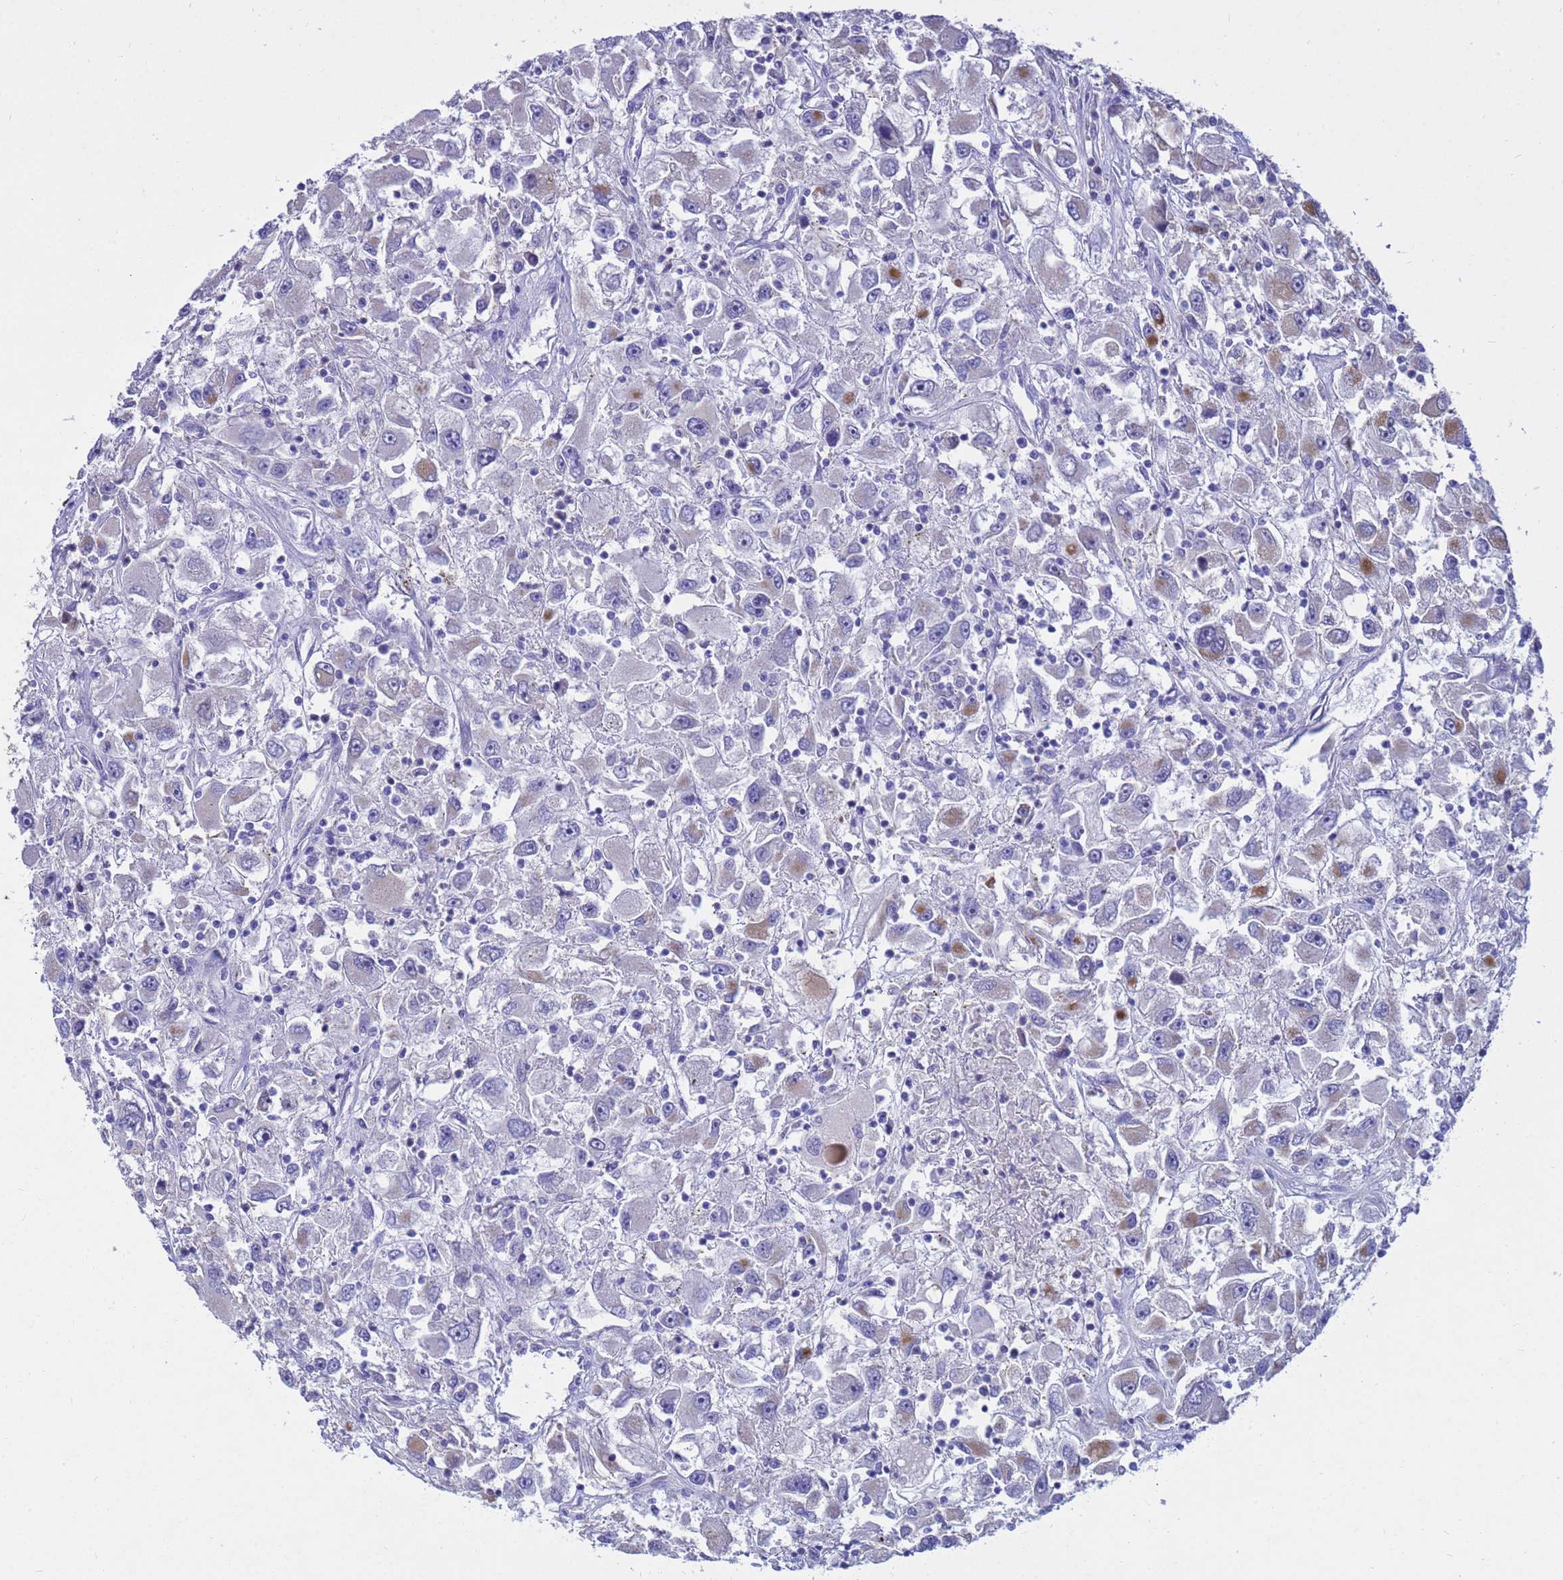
{"staining": {"intensity": "moderate", "quantity": "<25%", "location": "cytoplasmic/membranous"}, "tissue": "renal cancer", "cell_type": "Tumor cells", "image_type": "cancer", "snomed": [{"axis": "morphology", "description": "Adenocarcinoma, NOS"}, {"axis": "topography", "description": "Kidney"}], "caption": "Protein staining shows moderate cytoplasmic/membranous positivity in approximately <25% of tumor cells in renal adenocarcinoma.", "gene": "TUBGCP3", "patient": {"sex": "female", "age": 52}}